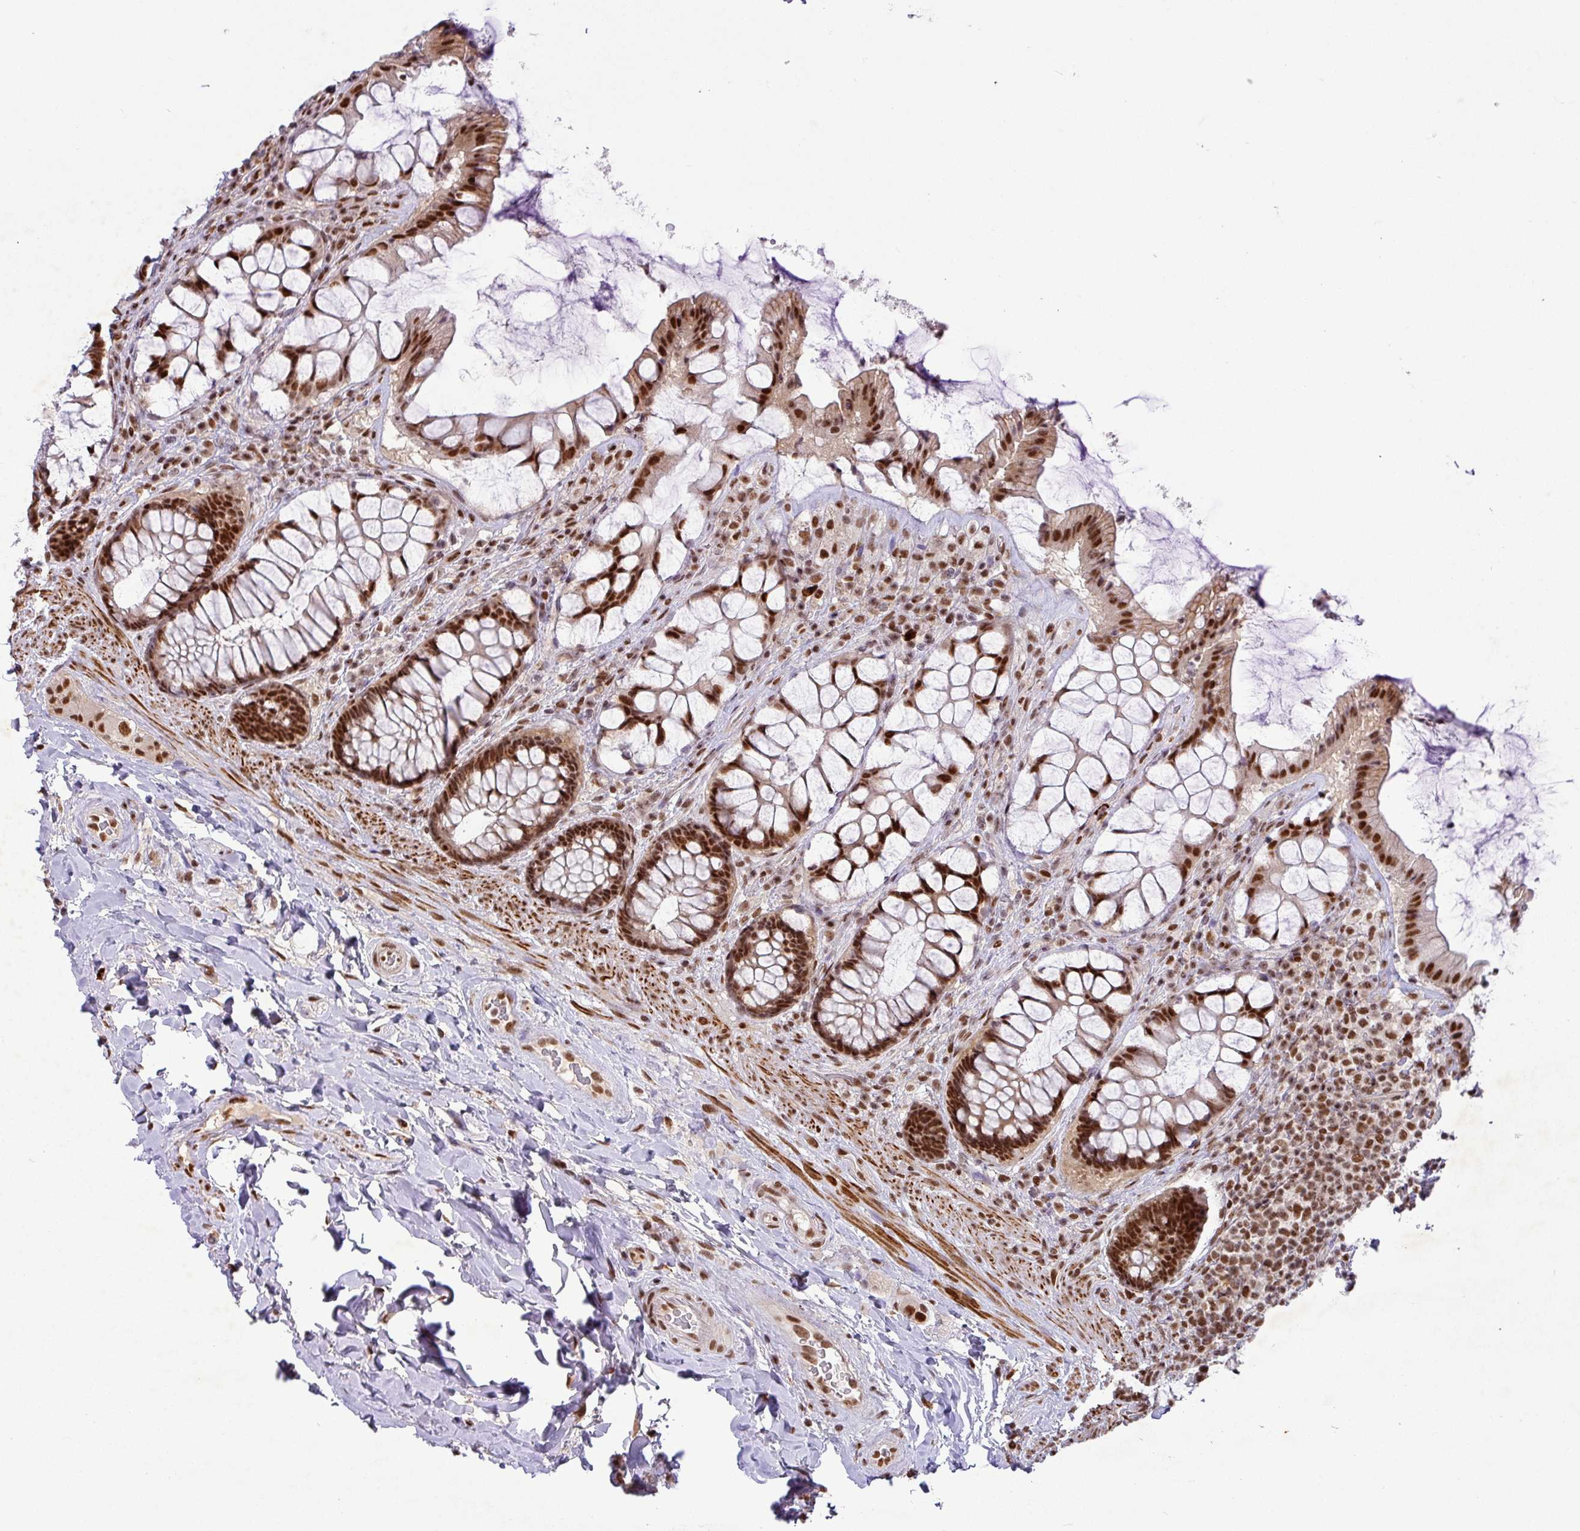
{"staining": {"intensity": "strong", "quantity": ">75%", "location": "nuclear"}, "tissue": "rectum", "cell_type": "Glandular cells", "image_type": "normal", "snomed": [{"axis": "morphology", "description": "Normal tissue, NOS"}, {"axis": "topography", "description": "Rectum"}], "caption": "The photomicrograph demonstrates immunohistochemical staining of normal rectum. There is strong nuclear staining is present in approximately >75% of glandular cells.", "gene": "SRSF2", "patient": {"sex": "female", "age": 58}}